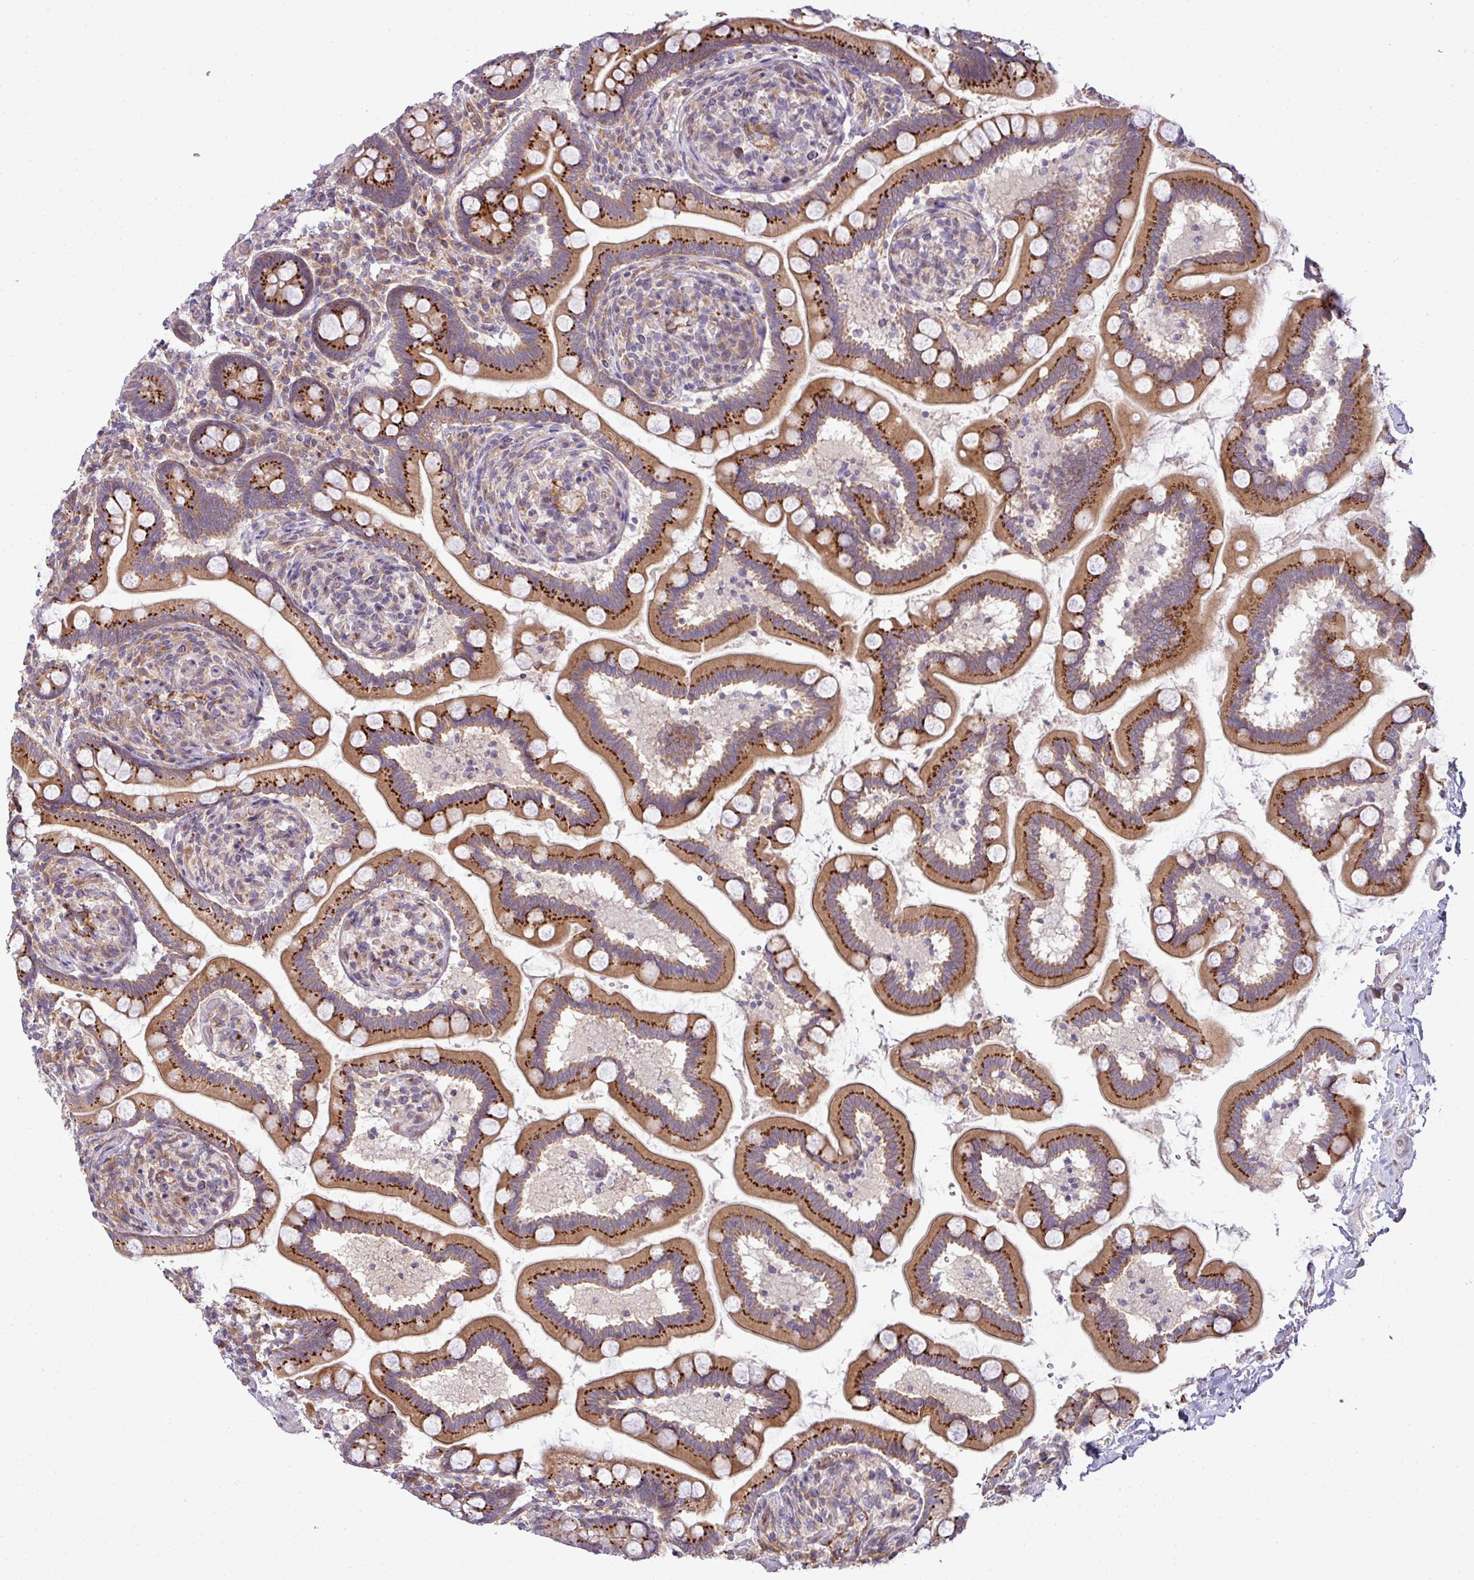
{"staining": {"intensity": "strong", "quantity": ">75%", "location": "cytoplasmic/membranous"}, "tissue": "small intestine", "cell_type": "Glandular cells", "image_type": "normal", "snomed": [{"axis": "morphology", "description": "Normal tissue, NOS"}, {"axis": "topography", "description": "Small intestine"}], "caption": "Immunohistochemistry (IHC) photomicrograph of benign small intestine: small intestine stained using immunohistochemistry (IHC) shows high levels of strong protein expression localized specifically in the cytoplasmic/membranous of glandular cells, appearing as a cytoplasmic/membranous brown color.", "gene": "TIMMDC1", "patient": {"sex": "female", "age": 64}}